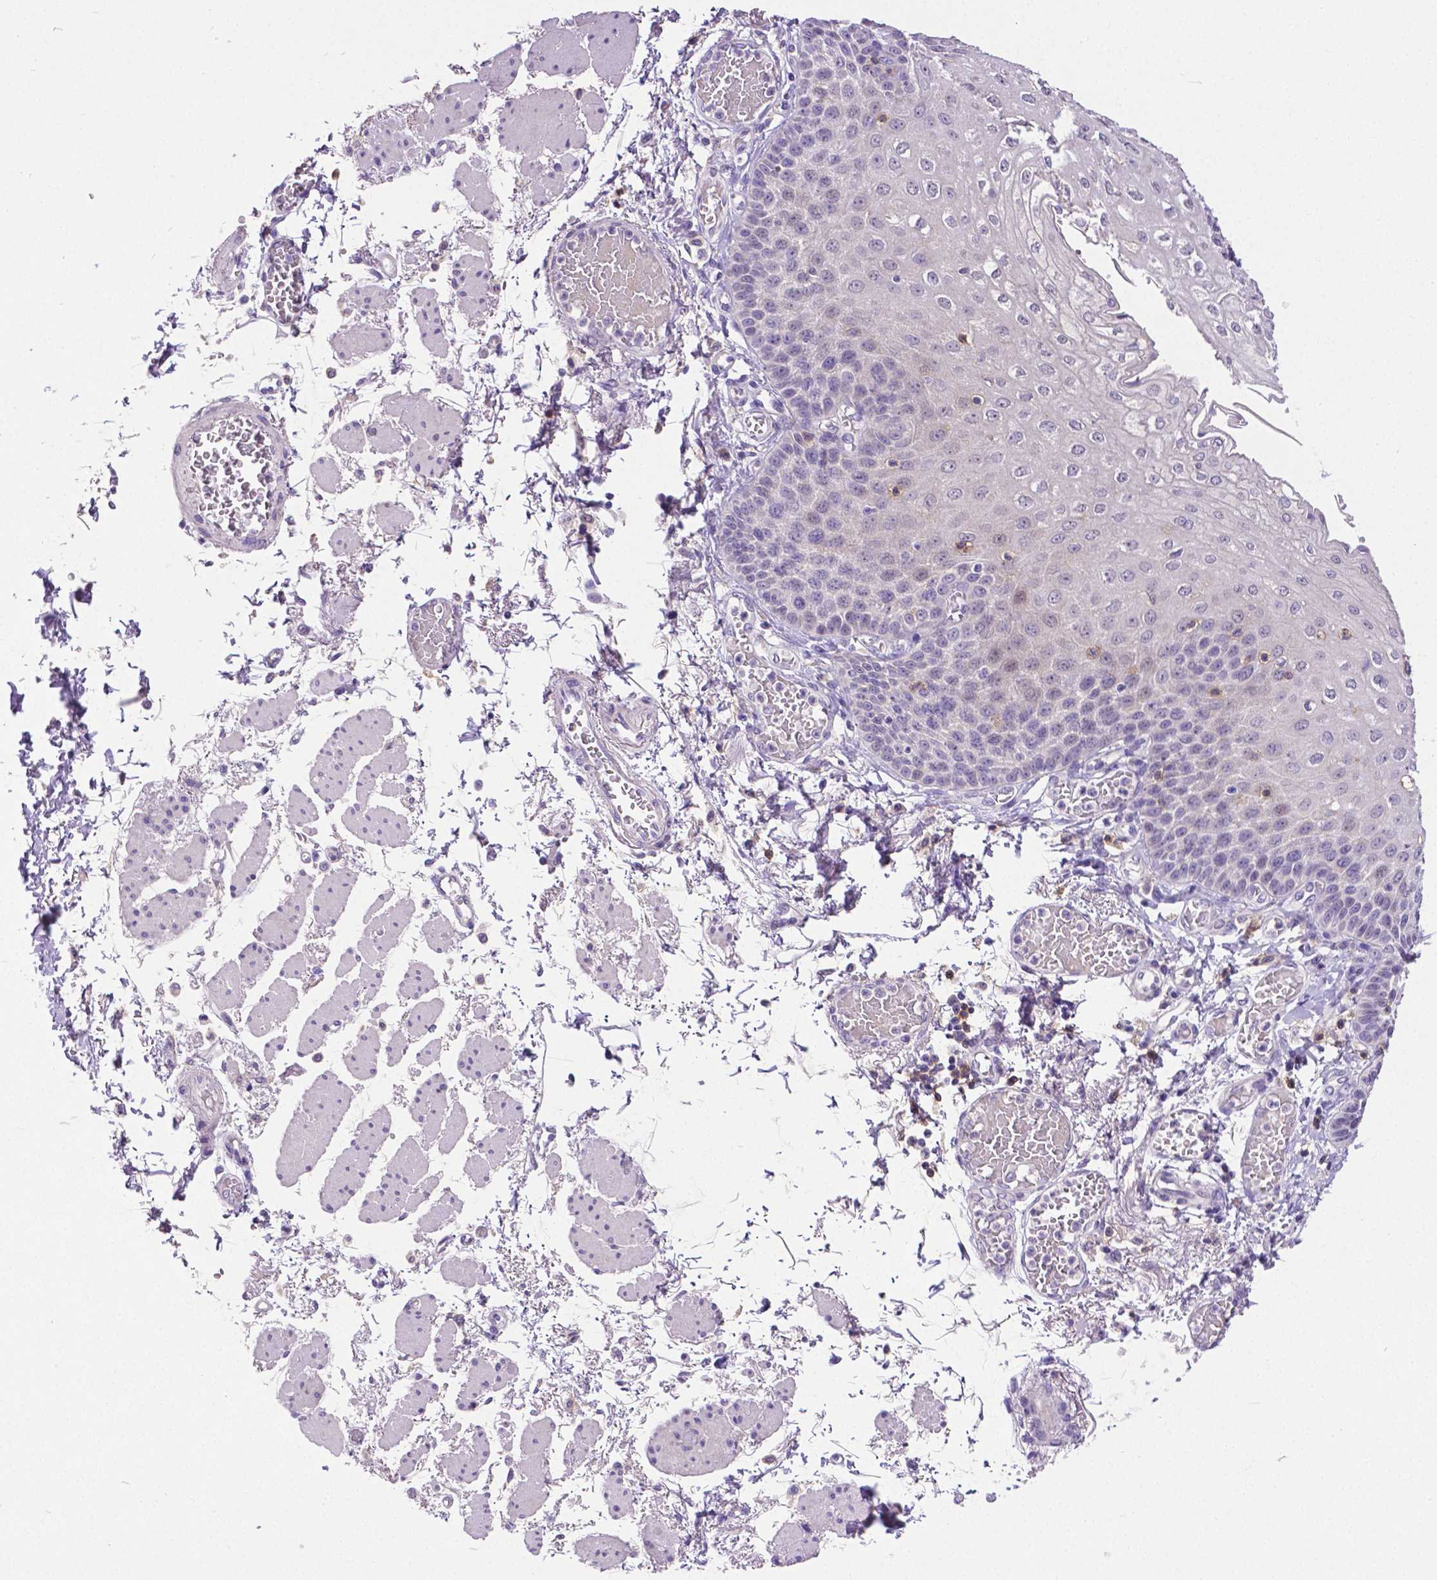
{"staining": {"intensity": "weak", "quantity": "<25%", "location": "cytoplasmic/membranous"}, "tissue": "esophagus", "cell_type": "Squamous epithelial cells", "image_type": "normal", "snomed": [{"axis": "morphology", "description": "Normal tissue, NOS"}, {"axis": "morphology", "description": "Adenocarcinoma, NOS"}, {"axis": "topography", "description": "Esophagus"}], "caption": "The image demonstrates no staining of squamous epithelial cells in normal esophagus. (DAB (3,3'-diaminobenzidine) IHC with hematoxylin counter stain).", "gene": "CD4", "patient": {"sex": "male", "age": 81}}